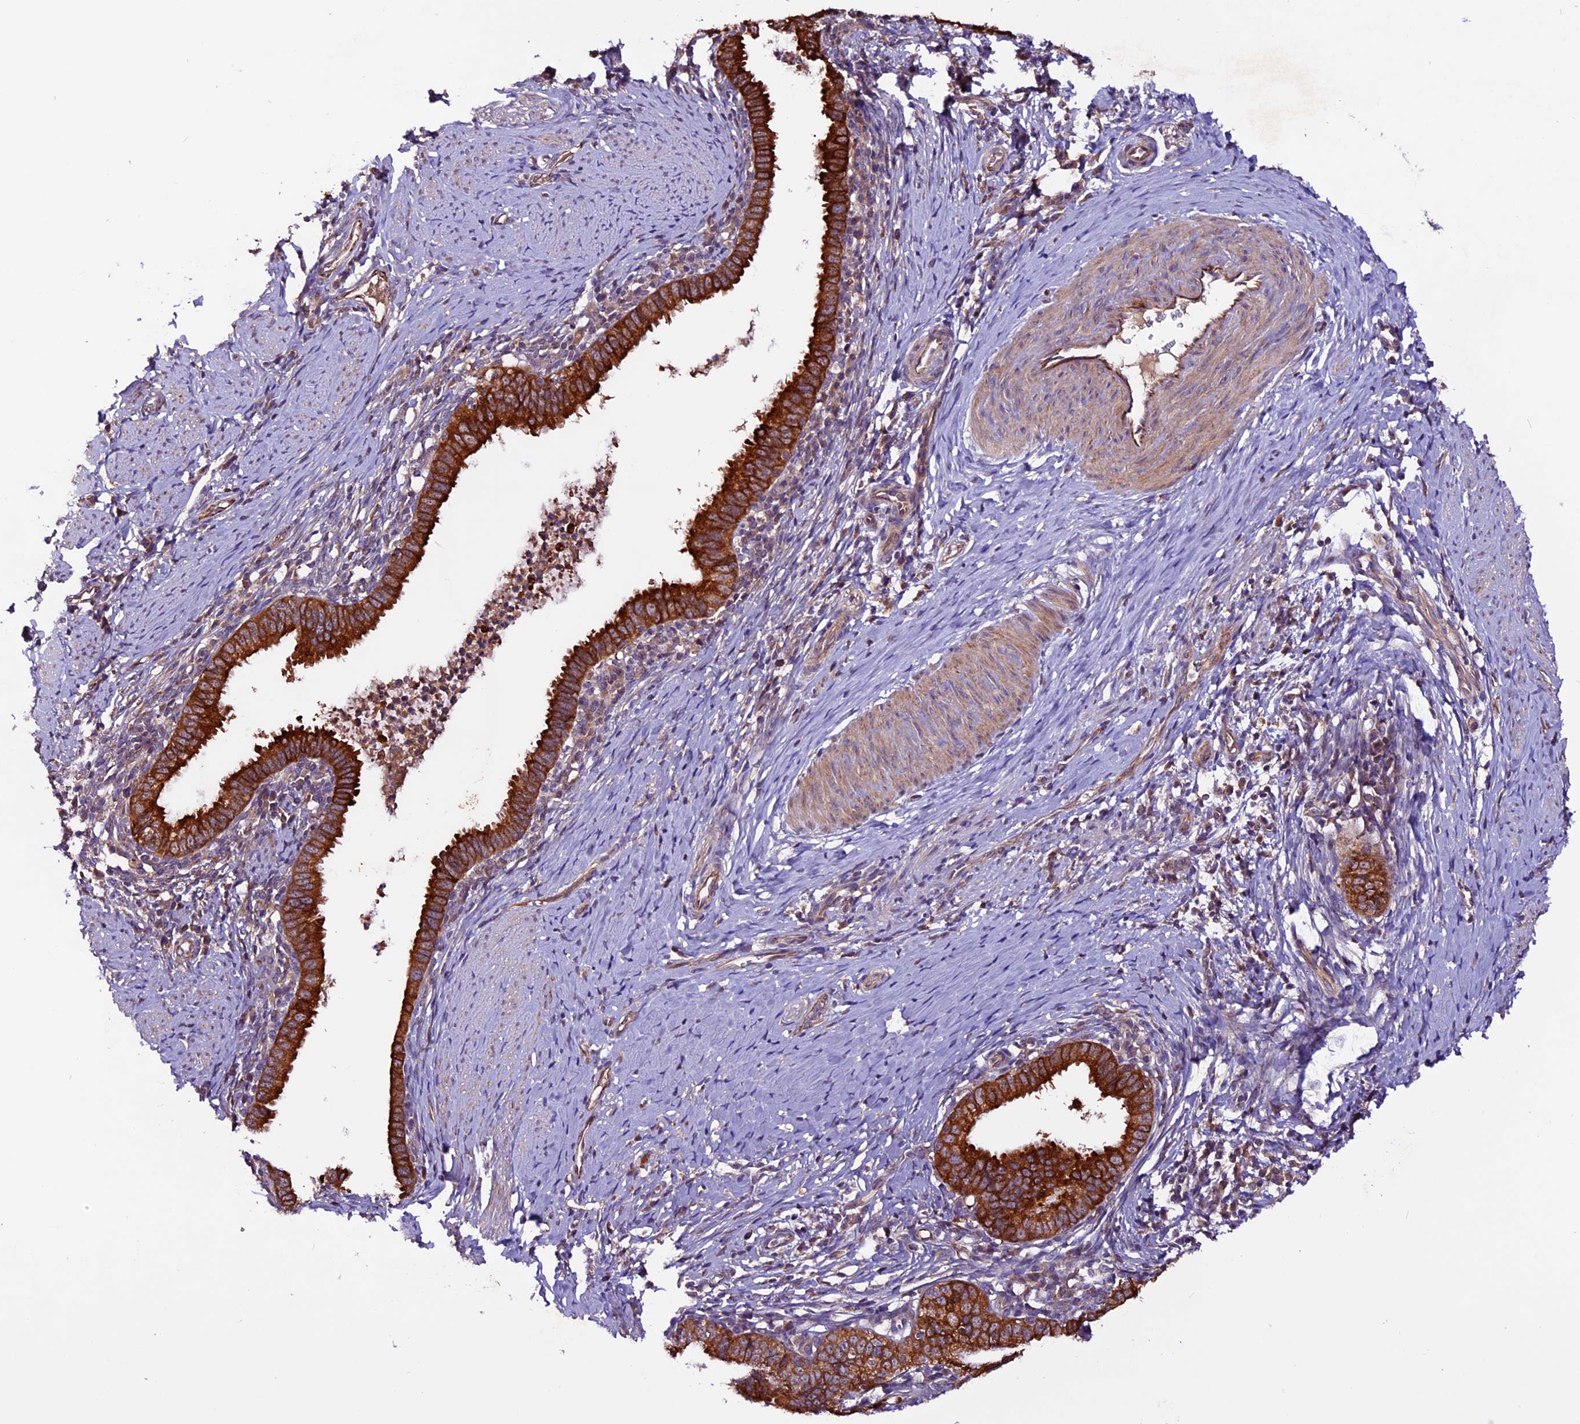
{"staining": {"intensity": "strong", "quantity": ">75%", "location": "cytoplasmic/membranous"}, "tissue": "cervical cancer", "cell_type": "Tumor cells", "image_type": "cancer", "snomed": [{"axis": "morphology", "description": "Adenocarcinoma, NOS"}, {"axis": "topography", "description": "Cervix"}], "caption": "Cervical adenocarcinoma was stained to show a protein in brown. There is high levels of strong cytoplasmic/membranous staining in about >75% of tumor cells. (Stains: DAB (3,3'-diaminobenzidine) in brown, nuclei in blue, Microscopy: brightfield microscopy at high magnification).", "gene": "RINL", "patient": {"sex": "female", "age": 36}}